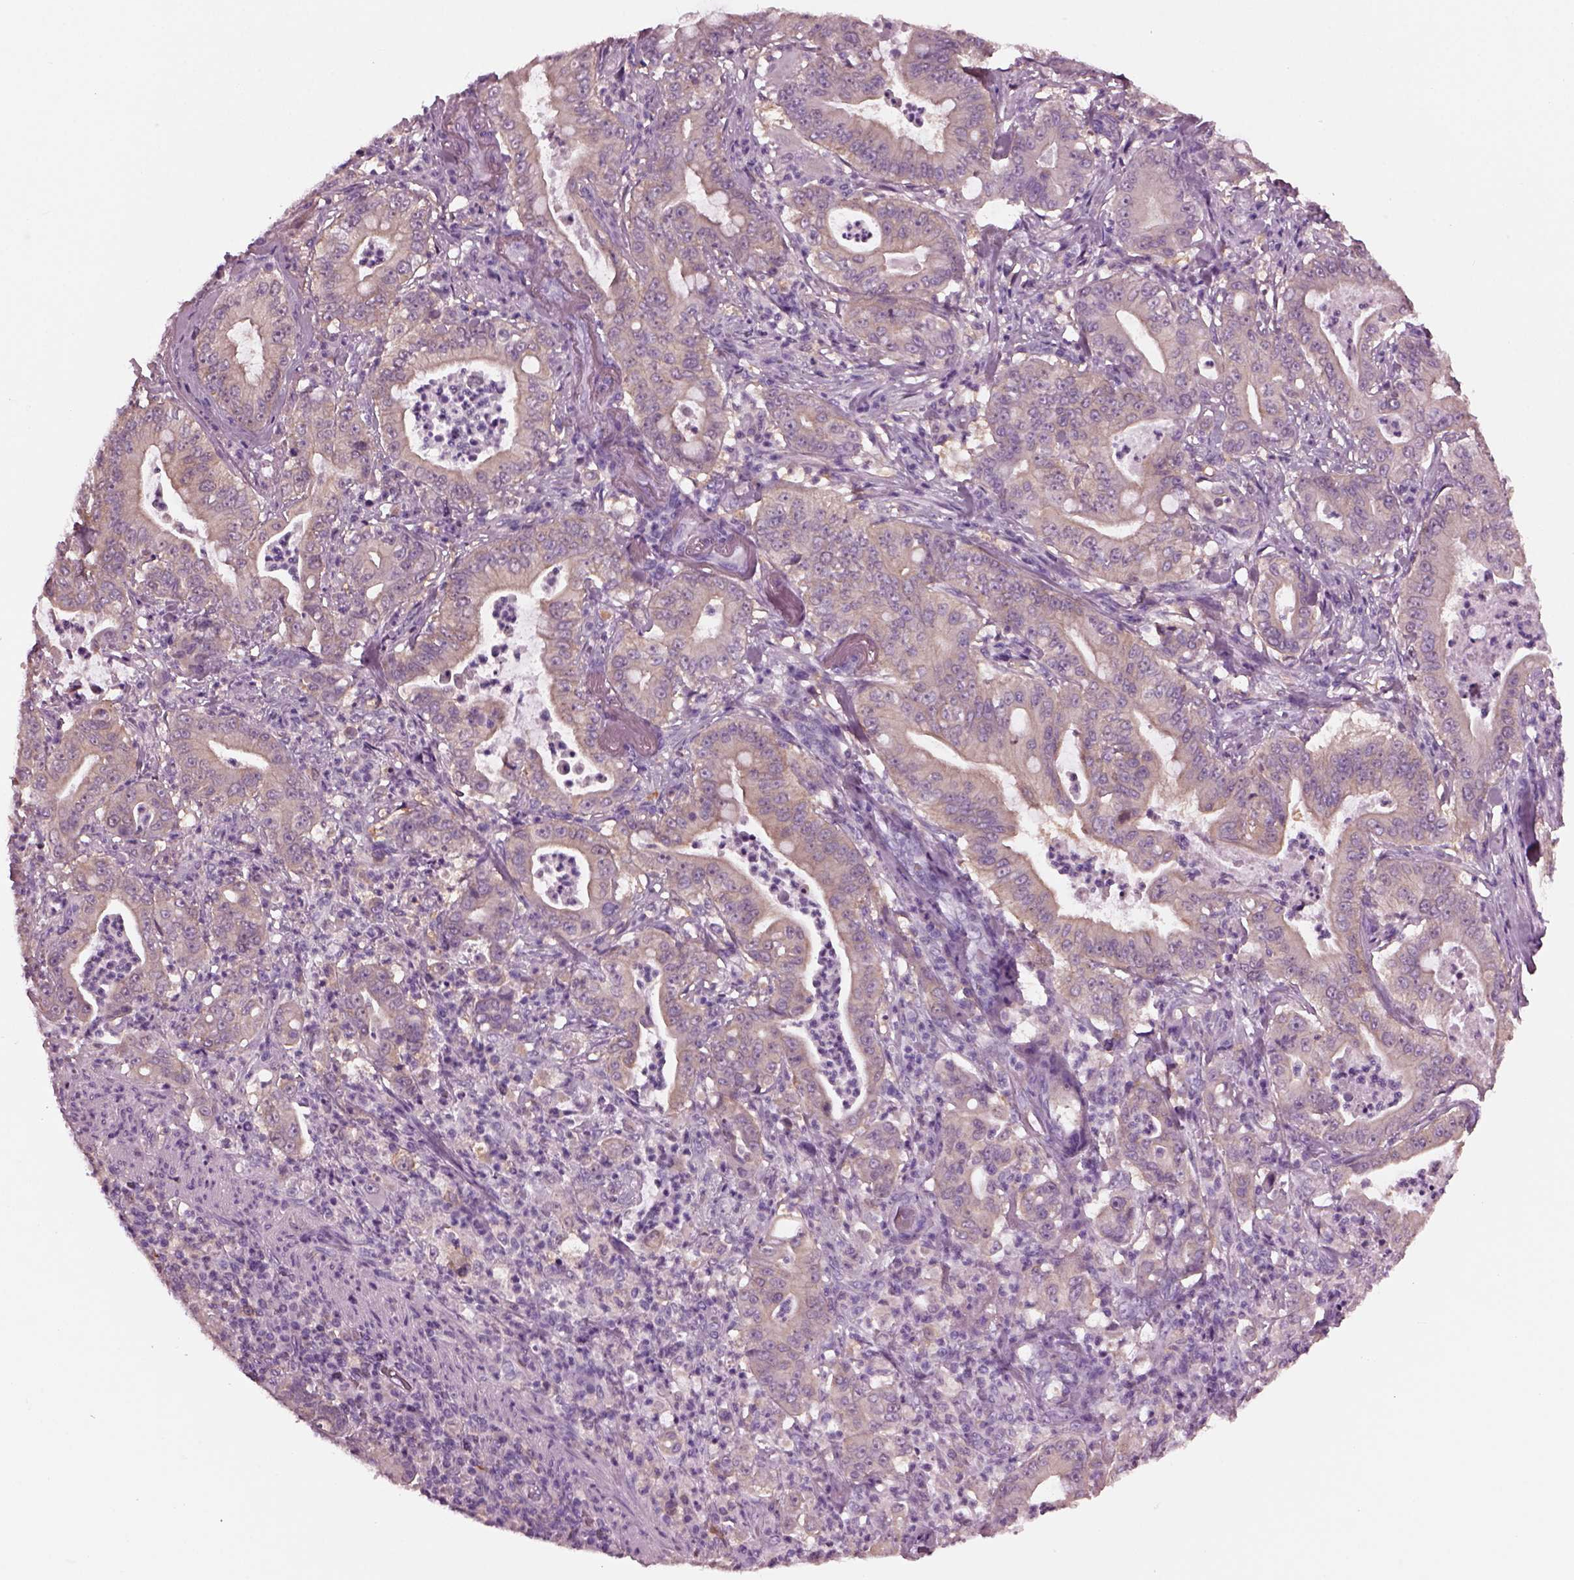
{"staining": {"intensity": "negative", "quantity": "none", "location": "none"}, "tissue": "pancreatic cancer", "cell_type": "Tumor cells", "image_type": "cancer", "snomed": [{"axis": "morphology", "description": "Adenocarcinoma, NOS"}, {"axis": "topography", "description": "Pancreas"}], "caption": "This is an immunohistochemistry image of human pancreatic adenocarcinoma. There is no expression in tumor cells.", "gene": "SHTN1", "patient": {"sex": "male", "age": 71}}